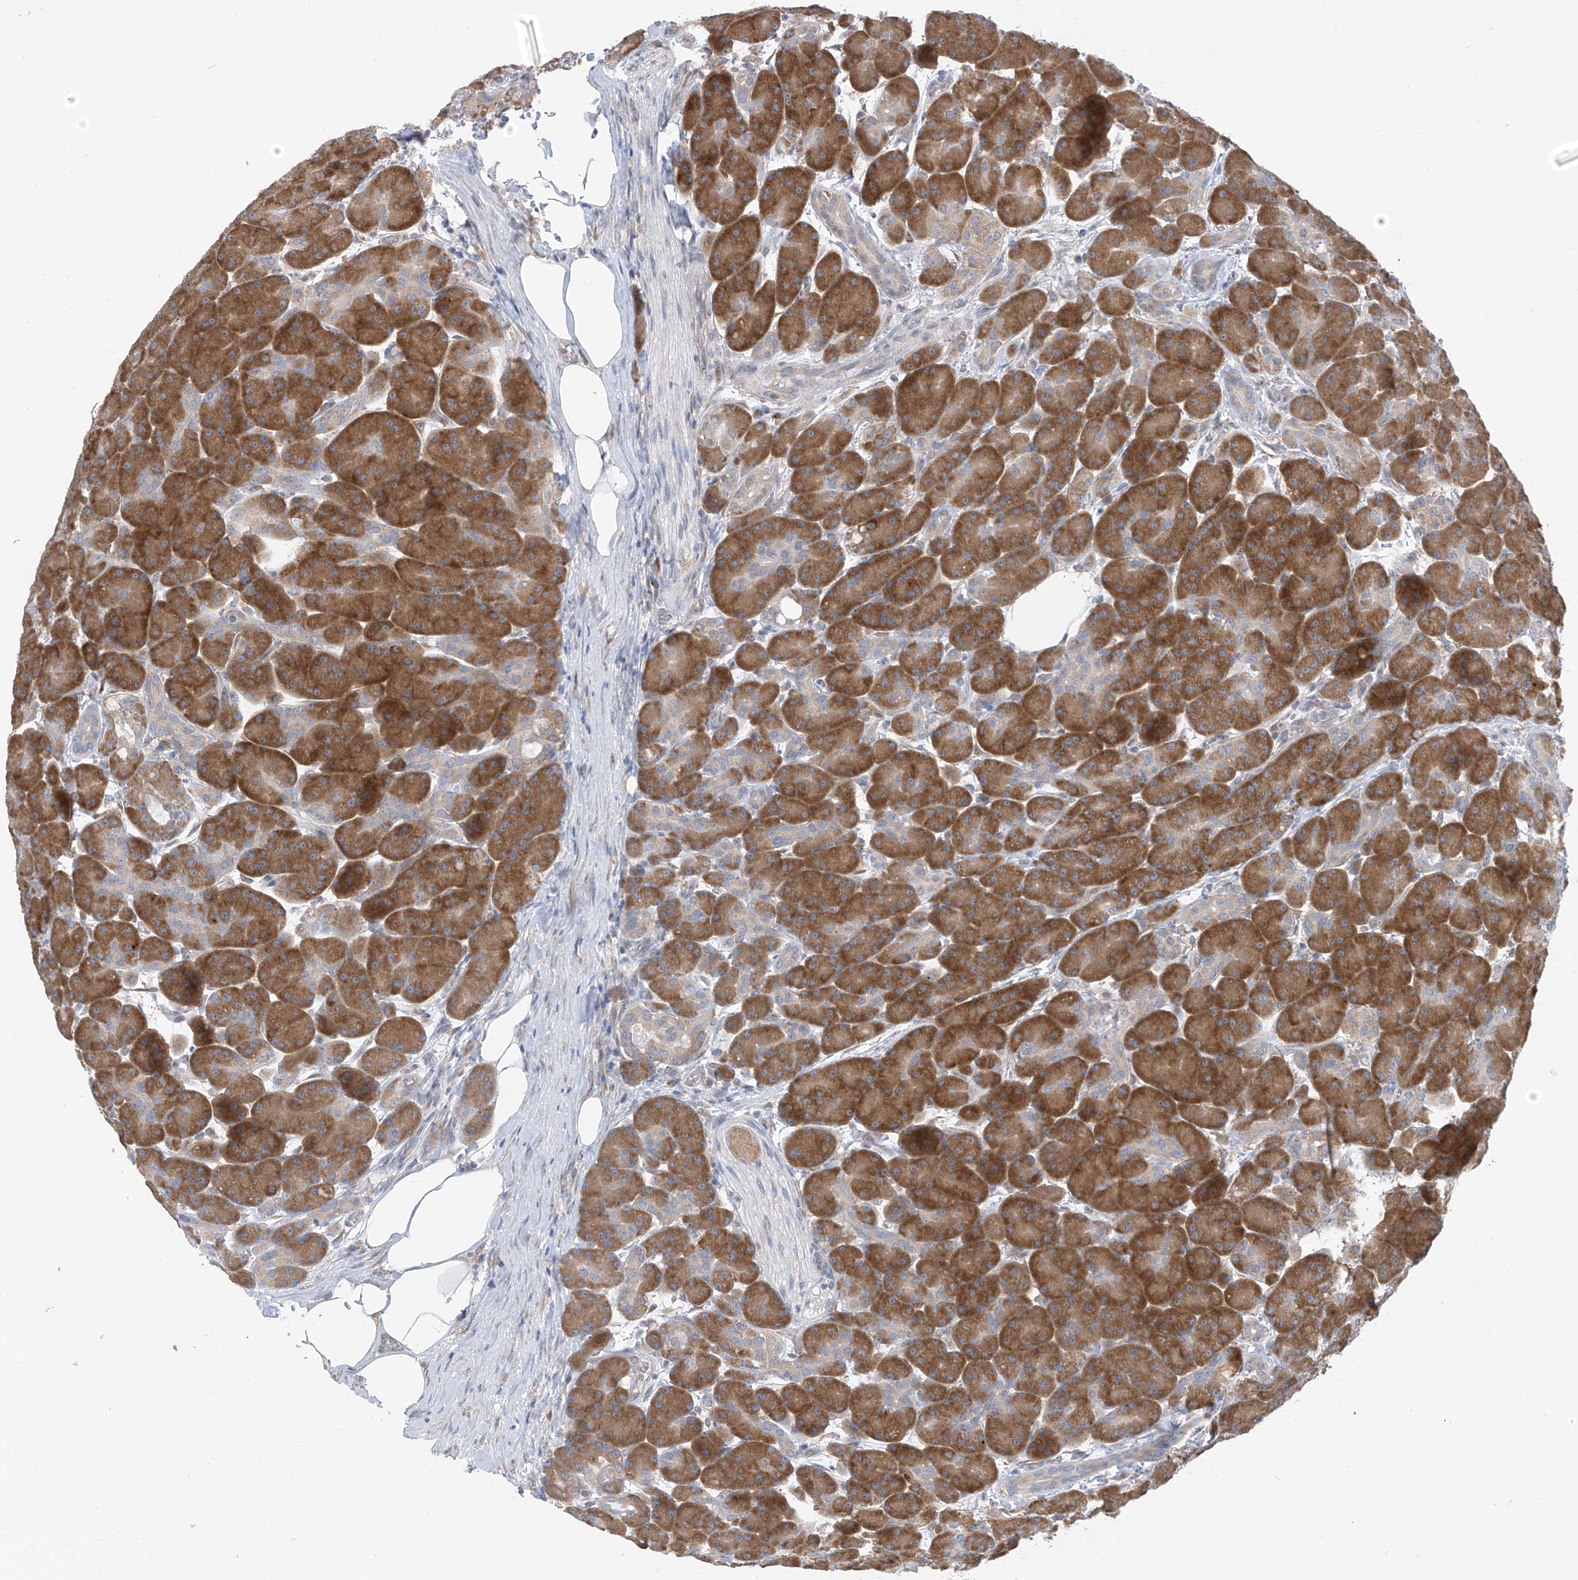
{"staining": {"intensity": "moderate", "quantity": ">75%", "location": "cytoplasmic/membranous"}, "tissue": "pancreas", "cell_type": "Exocrine glandular cells", "image_type": "normal", "snomed": [{"axis": "morphology", "description": "Normal tissue, NOS"}, {"axis": "topography", "description": "Pancreas"}], "caption": "Brown immunohistochemical staining in unremarkable human pancreas demonstrates moderate cytoplasmic/membranous staining in about >75% of exocrine glandular cells. (Stains: DAB (3,3'-diaminobenzidine) in brown, nuclei in blue, Microscopy: brightfield microscopy at high magnification).", "gene": "RPL4", "patient": {"sex": "male", "age": 63}}